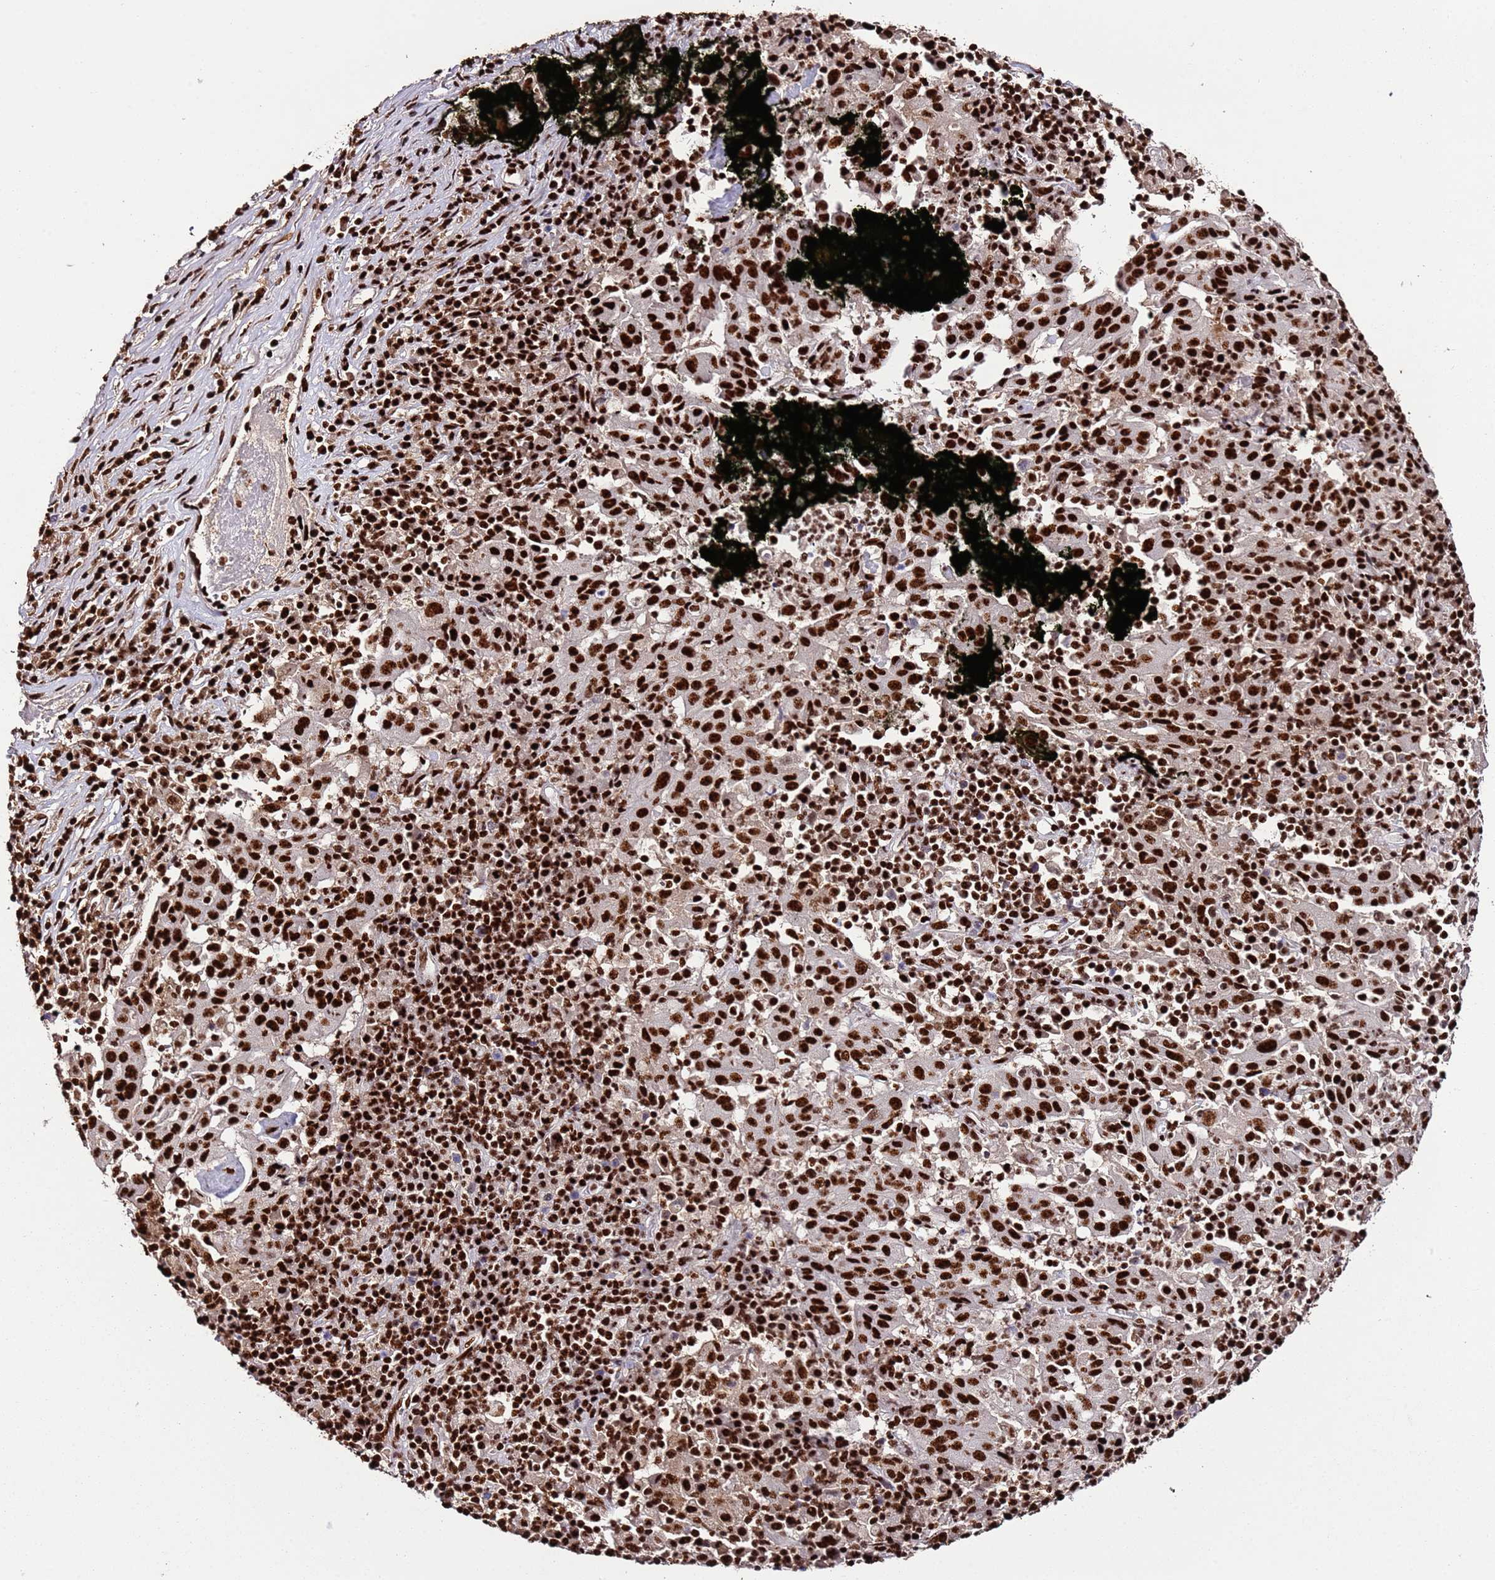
{"staining": {"intensity": "strong", "quantity": ">75%", "location": "nuclear"}, "tissue": "pancreatic cancer", "cell_type": "Tumor cells", "image_type": "cancer", "snomed": [{"axis": "morphology", "description": "Adenocarcinoma, NOS"}, {"axis": "topography", "description": "Pancreas"}], "caption": "Human pancreatic adenocarcinoma stained with a protein marker exhibits strong staining in tumor cells.", "gene": "C6orf226", "patient": {"sex": "male", "age": 63}}